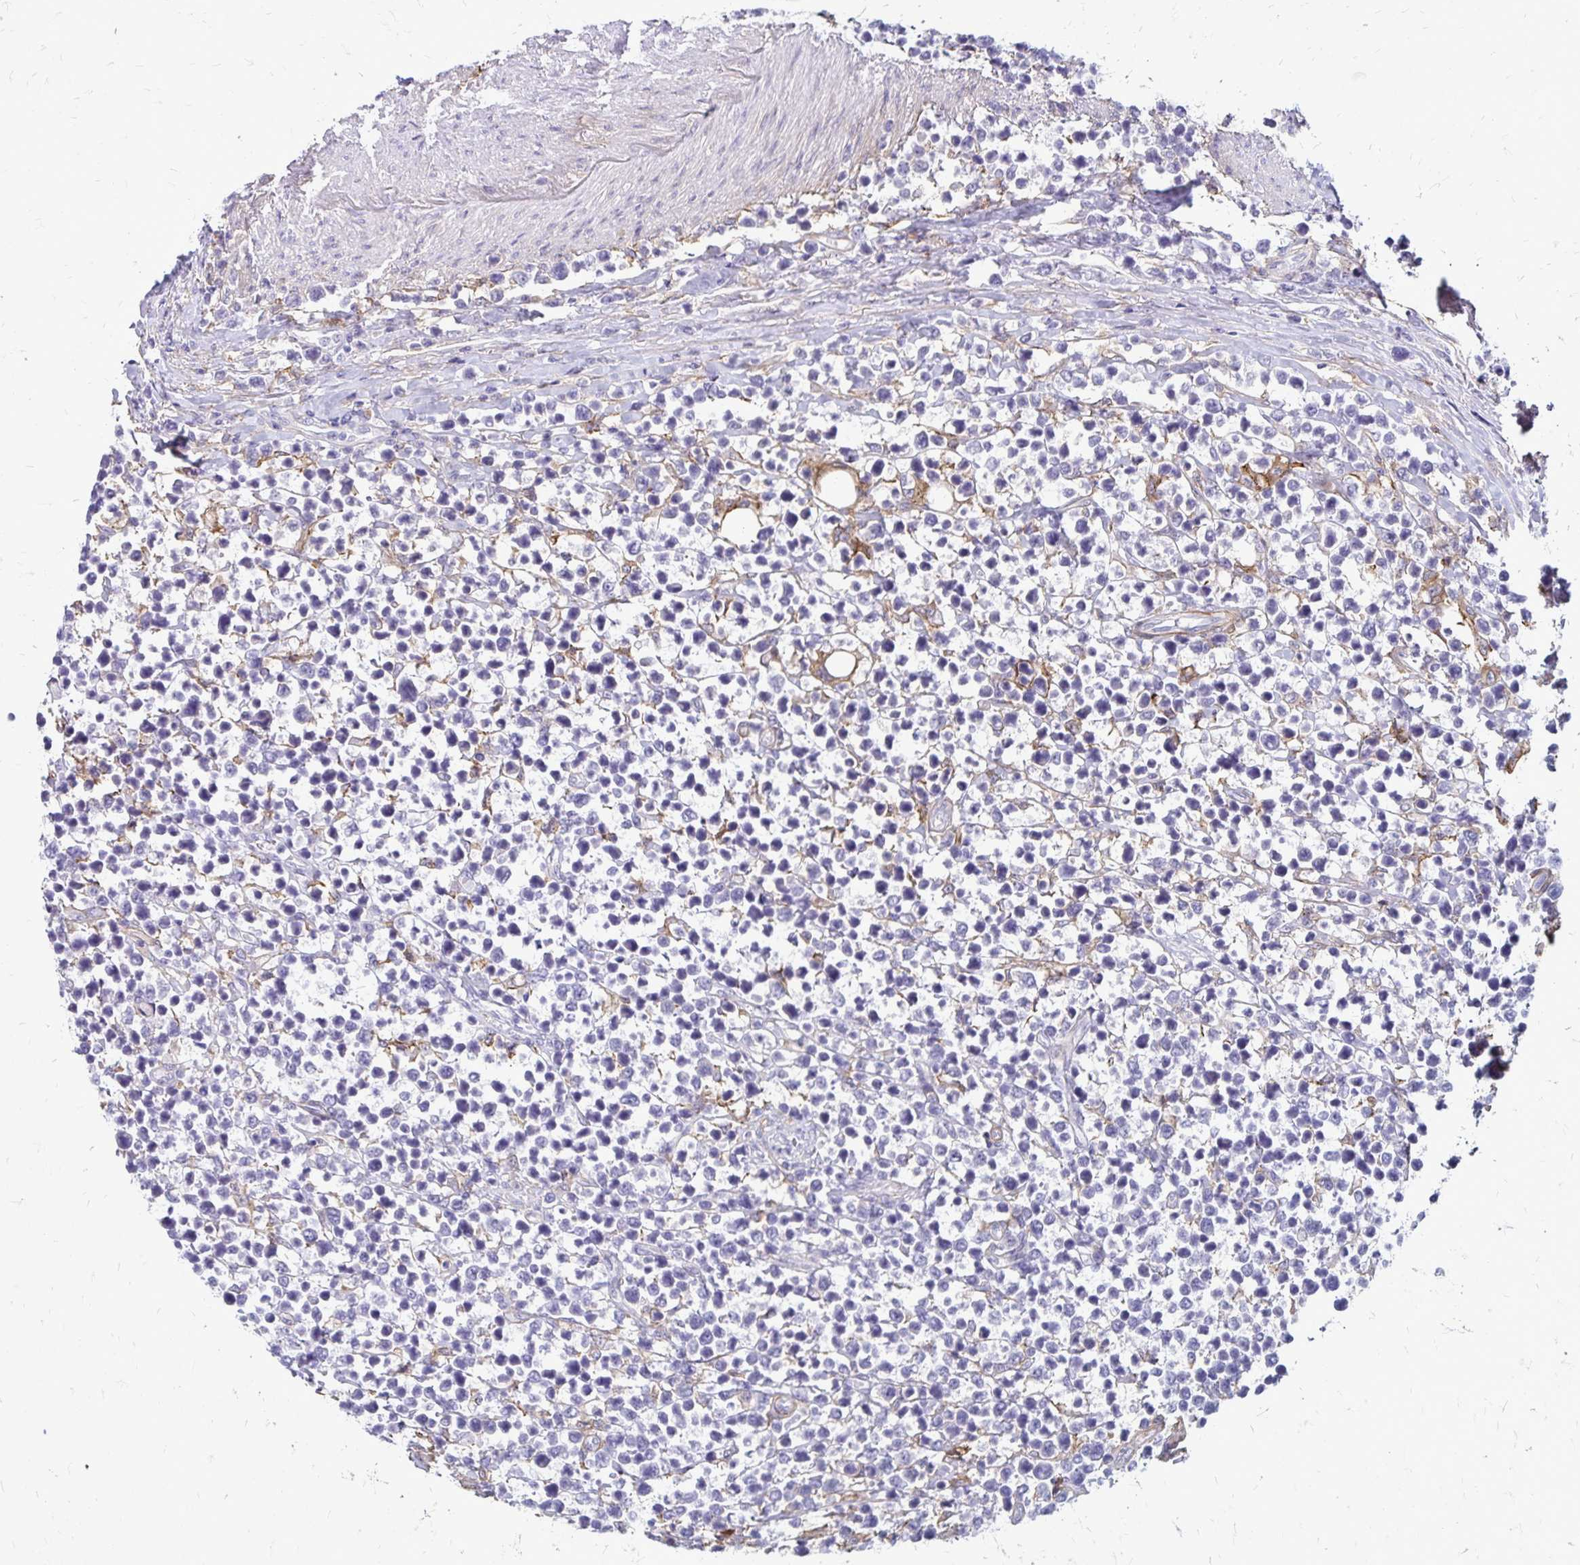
{"staining": {"intensity": "negative", "quantity": "none", "location": "none"}, "tissue": "lymphoma", "cell_type": "Tumor cells", "image_type": "cancer", "snomed": [{"axis": "morphology", "description": "Malignant lymphoma, non-Hodgkin's type, High grade"}, {"axis": "topography", "description": "Soft tissue"}], "caption": "Immunohistochemistry (IHC) of high-grade malignant lymphoma, non-Hodgkin's type demonstrates no positivity in tumor cells.", "gene": "TNS3", "patient": {"sex": "female", "age": 56}}